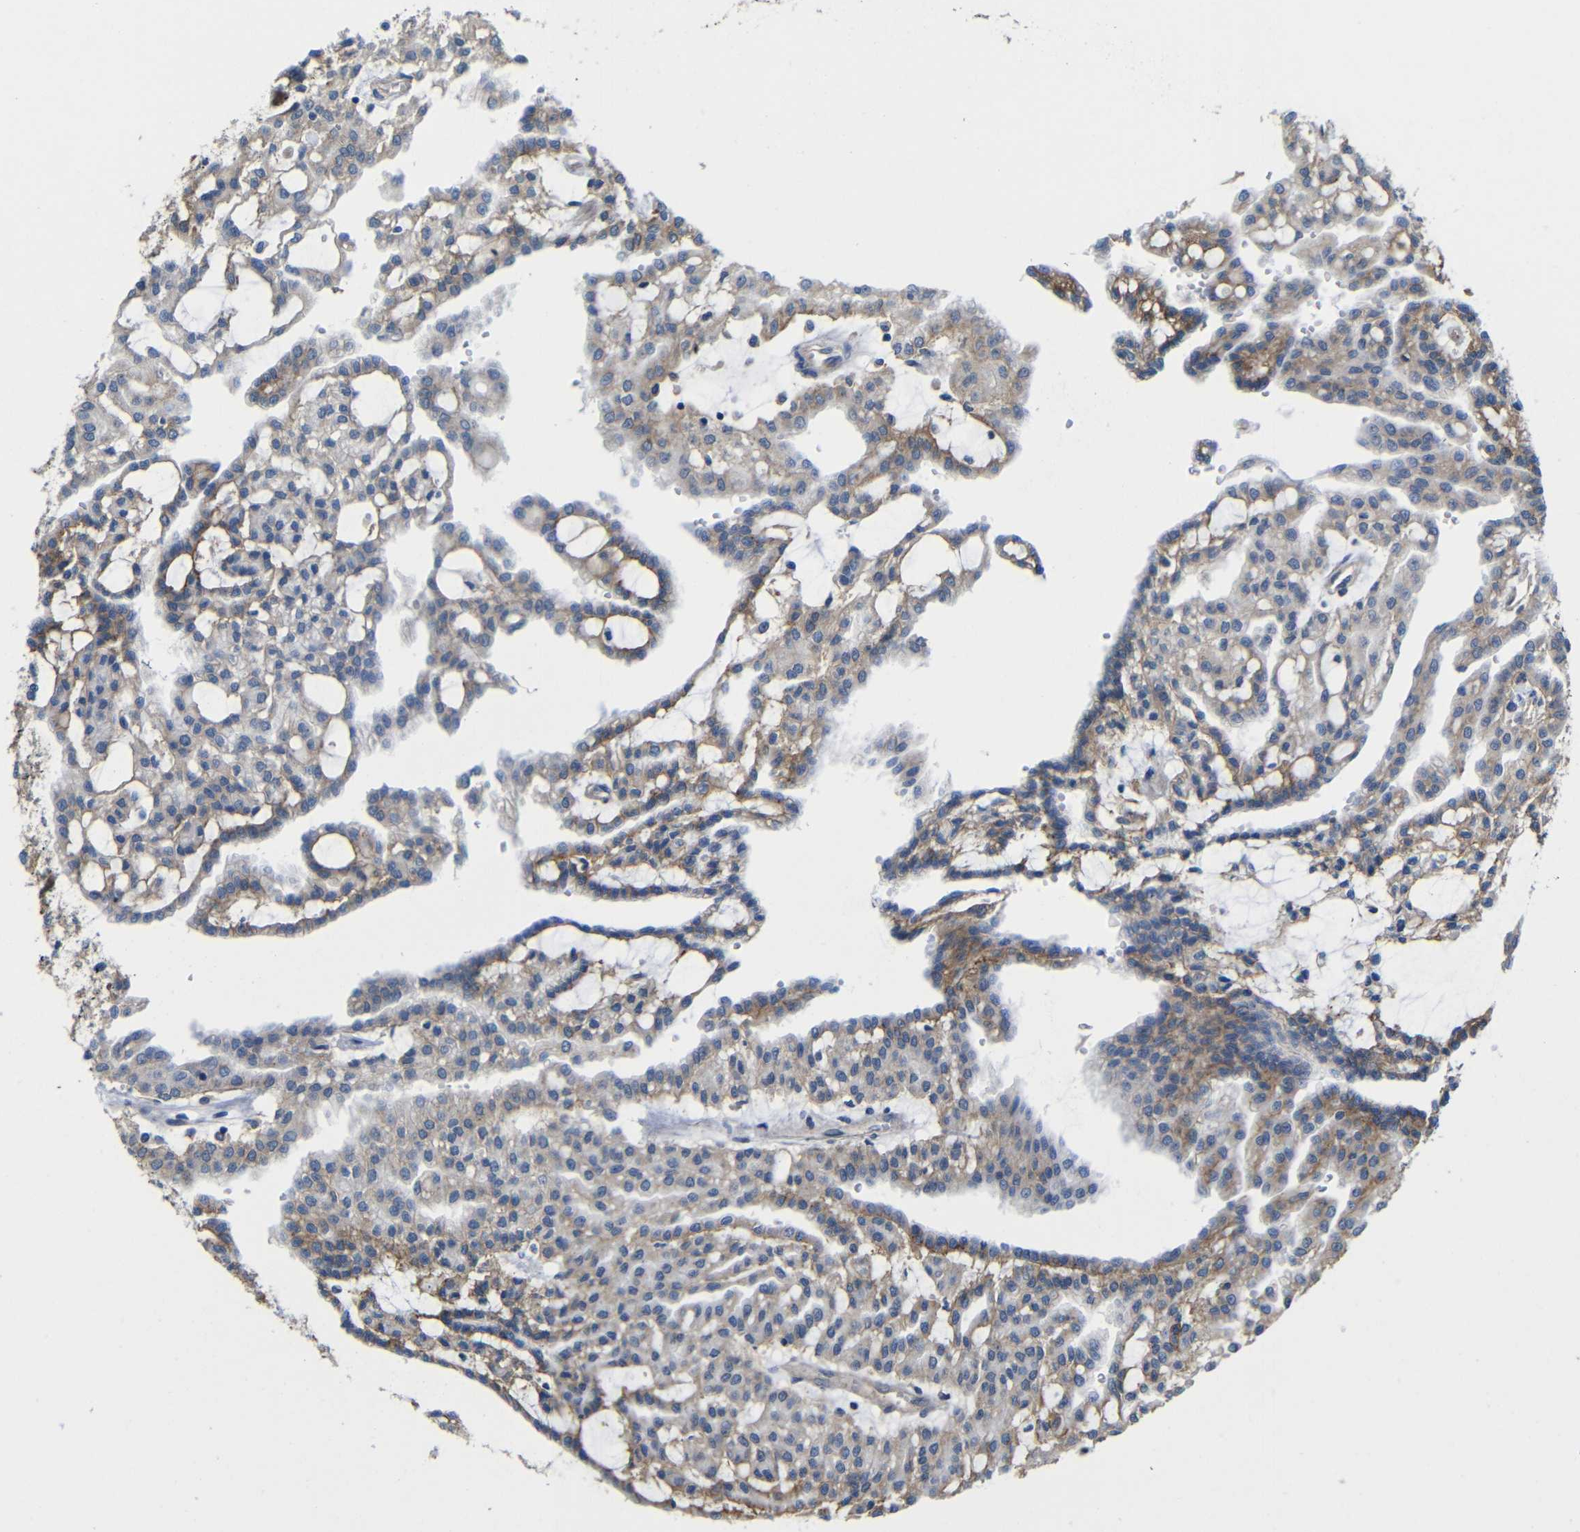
{"staining": {"intensity": "moderate", "quantity": "25%-75%", "location": "cytoplasmic/membranous"}, "tissue": "renal cancer", "cell_type": "Tumor cells", "image_type": "cancer", "snomed": [{"axis": "morphology", "description": "Adenocarcinoma, NOS"}, {"axis": "topography", "description": "Kidney"}], "caption": "Renal cancer (adenocarcinoma) tissue displays moderate cytoplasmic/membranous staining in approximately 25%-75% of tumor cells, visualized by immunohistochemistry.", "gene": "ZNF90", "patient": {"sex": "male", "age": 63}}